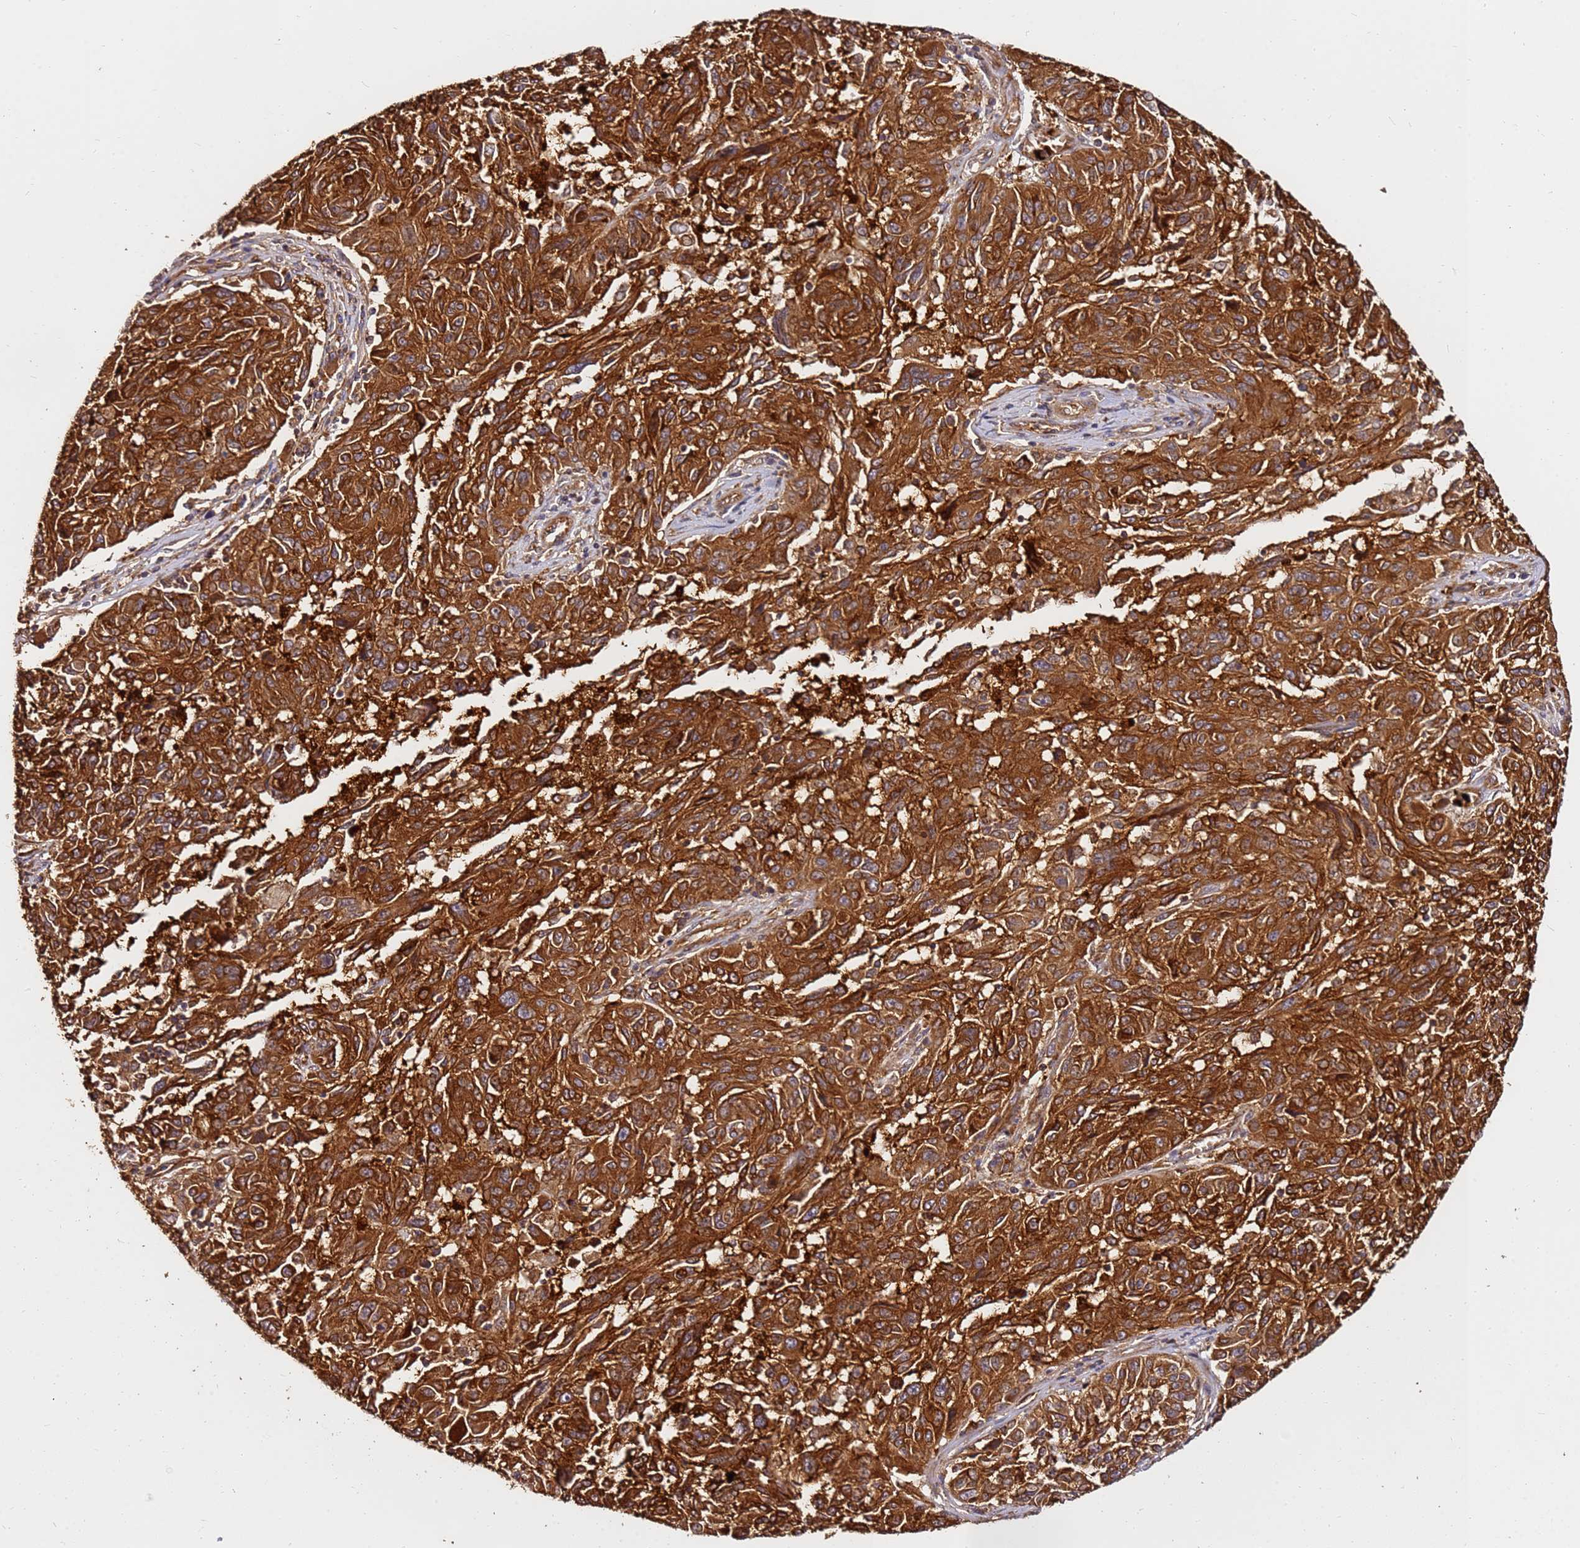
{"staining": {"intensity": "strong", "quantity": ">75%", "location": "cytoplasmic/membranous"}, "tissue": "melanoma", "cell_type": "Tumor cells", "image_type": "cancer", "snomed": [{"axis": "morphology", "description": "Malignant melanoma, NOS"}, {"axis": "topography", "description": "Skin"}], "caption": "Strong cytoplasmic/membranous staining is present in about >75% of tumor cells in melanoma. The staining is performed using DAB (3,3'-diaminobenzidine) brown chromogen to label protein expression. The nuclei are counter-stained blue using hematoxylin.", "gene": "DVL3", "patient": {"sex": "male", "age": 53}}